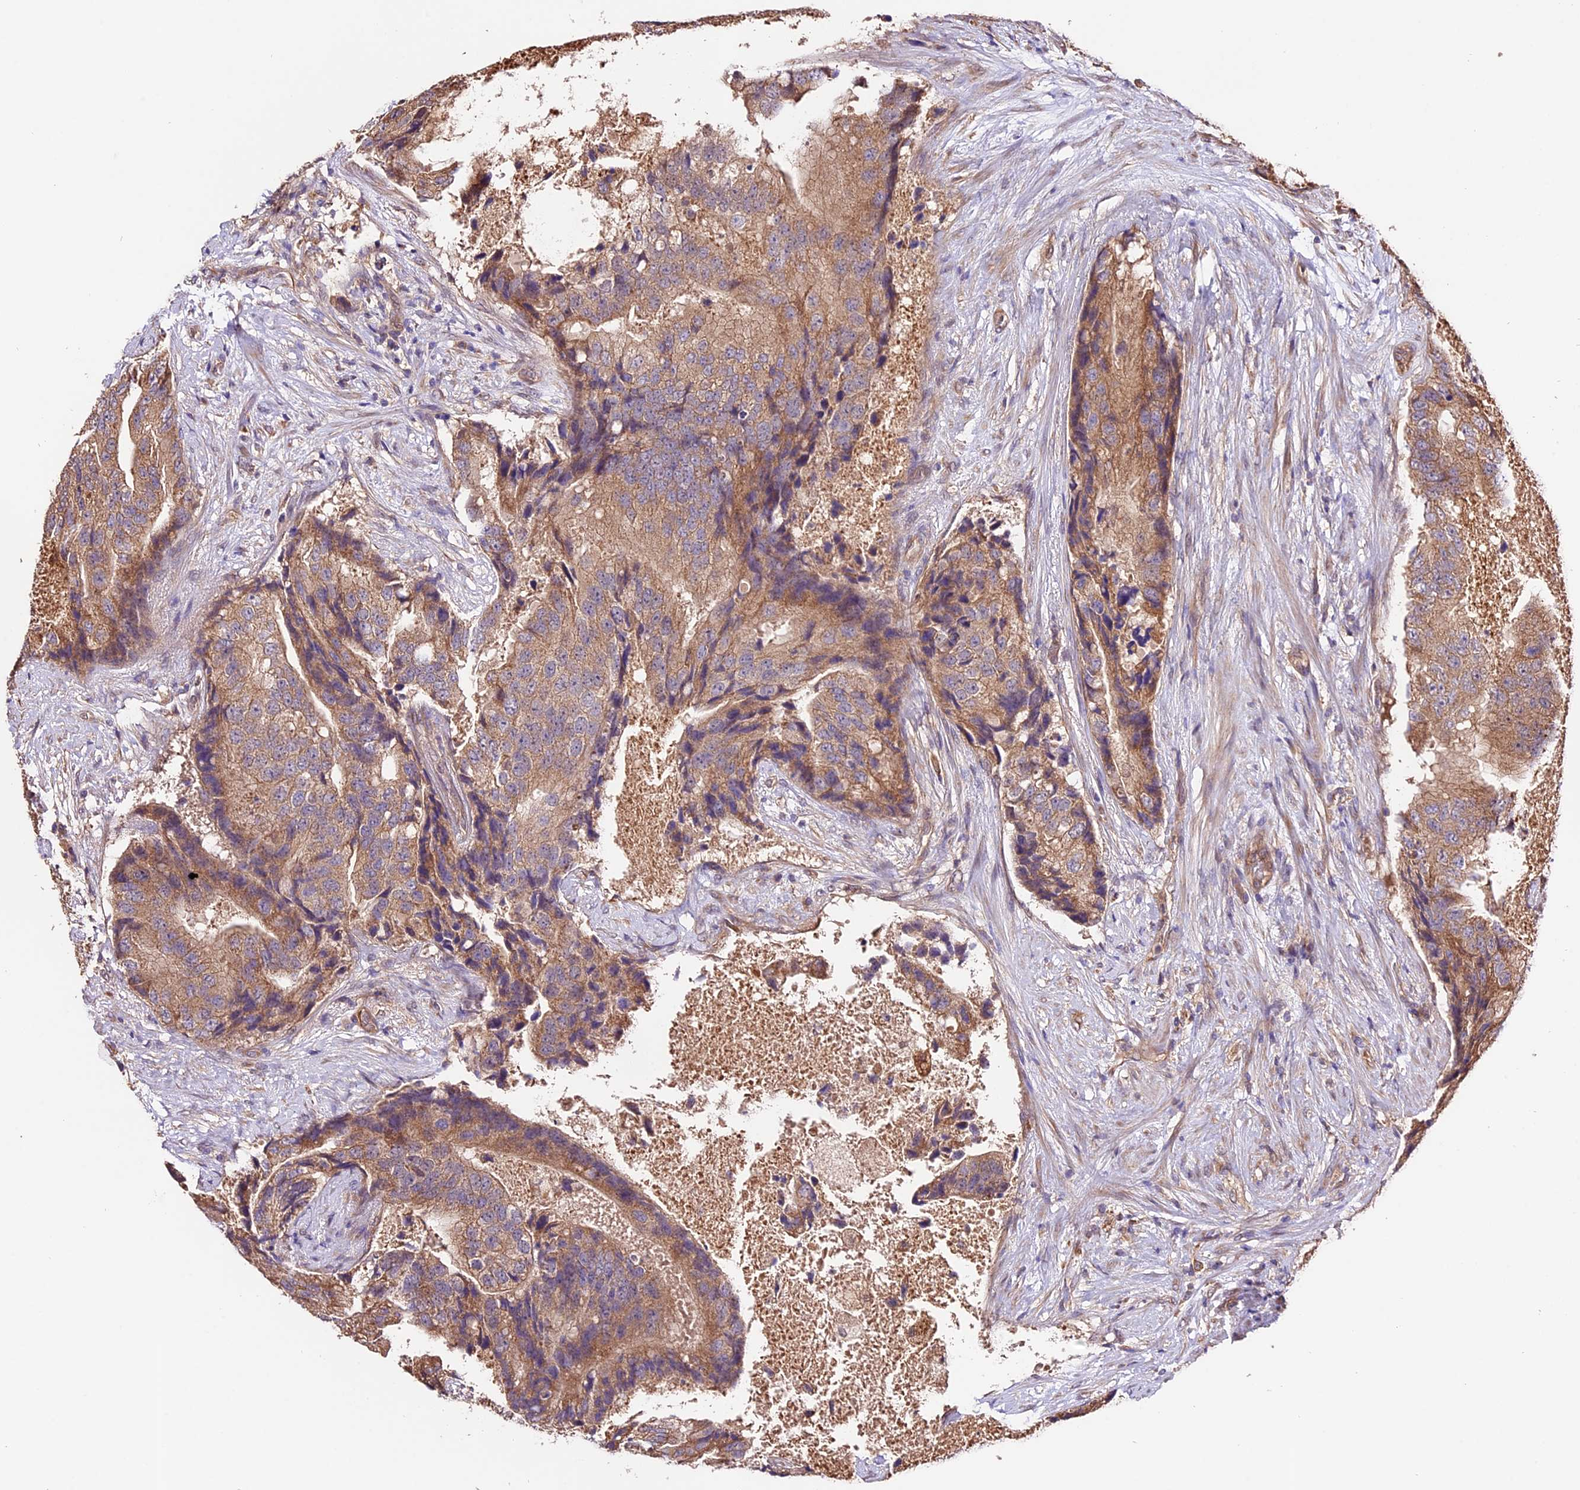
{"staining": {"intensity": "moderate", "quantity": ">75%", "location": "cytoplasmic/membranous"}, "tissue": "prostate cancer", "cell_type": "Tumor cells", "image_type": "cancer", "snomed": [{"axis": "morphology", "description": "Adenocarcinoma, High grade"}, {"axis": "topography", "description": "Prostate"}], "caption": "IHC of human prostate high-grade adenocarcinoma reveals medium levels of moderate cytoplasmic/membranous expression in approximately >75% of tumor cells.", "gene": "CES3", "patient": {"sex": "male", "age": 70}}